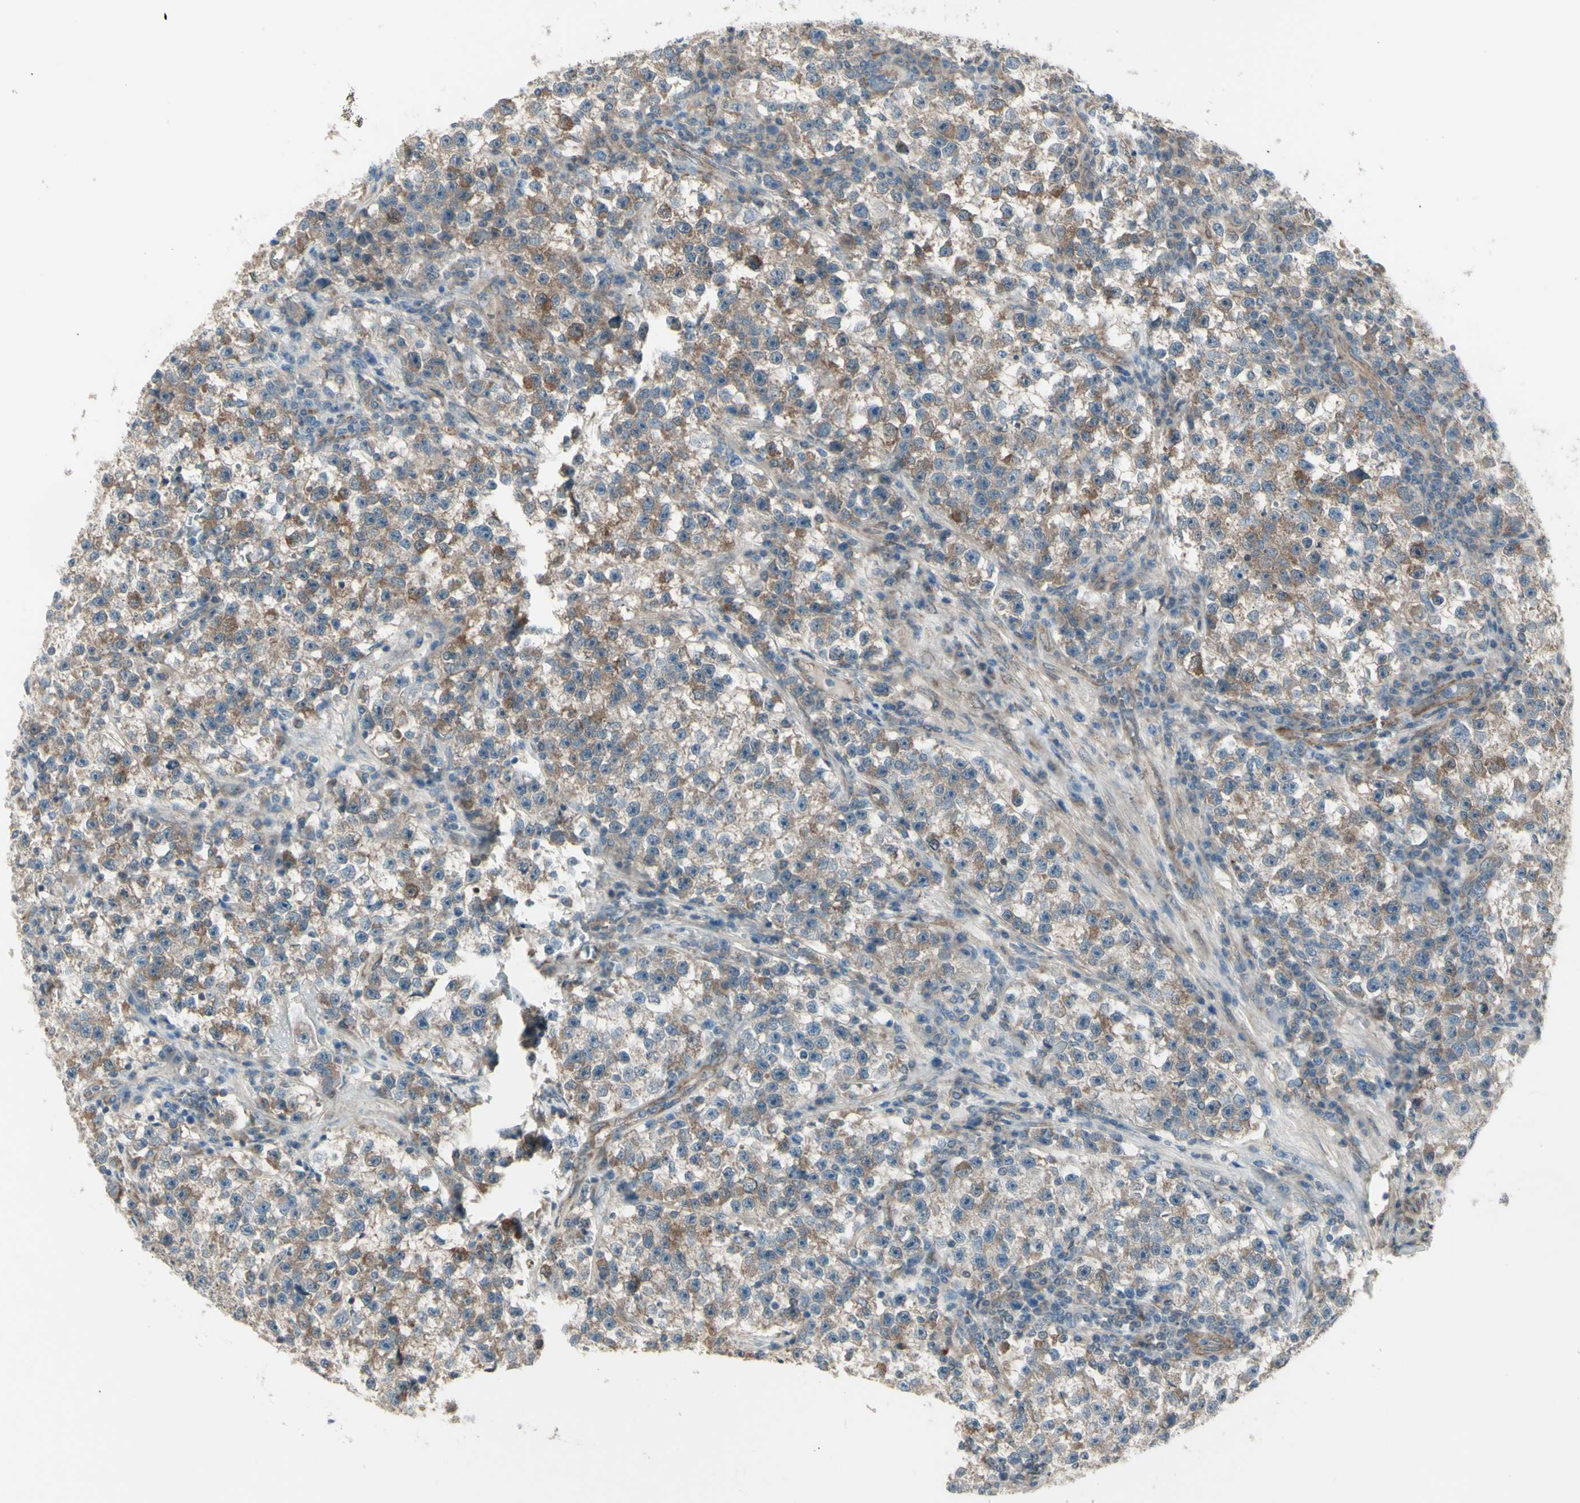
{"staining": {"intensity": "weak", "quantity": "25%-75%", "location": "cytoplasmic/membranous"}, "tissue": "testis cancer", "cell_type": "Tumor cells", "image_type": "cancer", "snomed": [{"axis": "morphology", "description": "Seminoma, NOS"}, {"axis": "topography", "description": "Testis"}], "caption": "Testis seminoma stained for a protein (brown) displays weak cytoplasmic/membranous positive positivity in approximately 25%-75% of tumor cells.", "gene": "NAXD", "patient": {"sex": "male", "age": 22}}